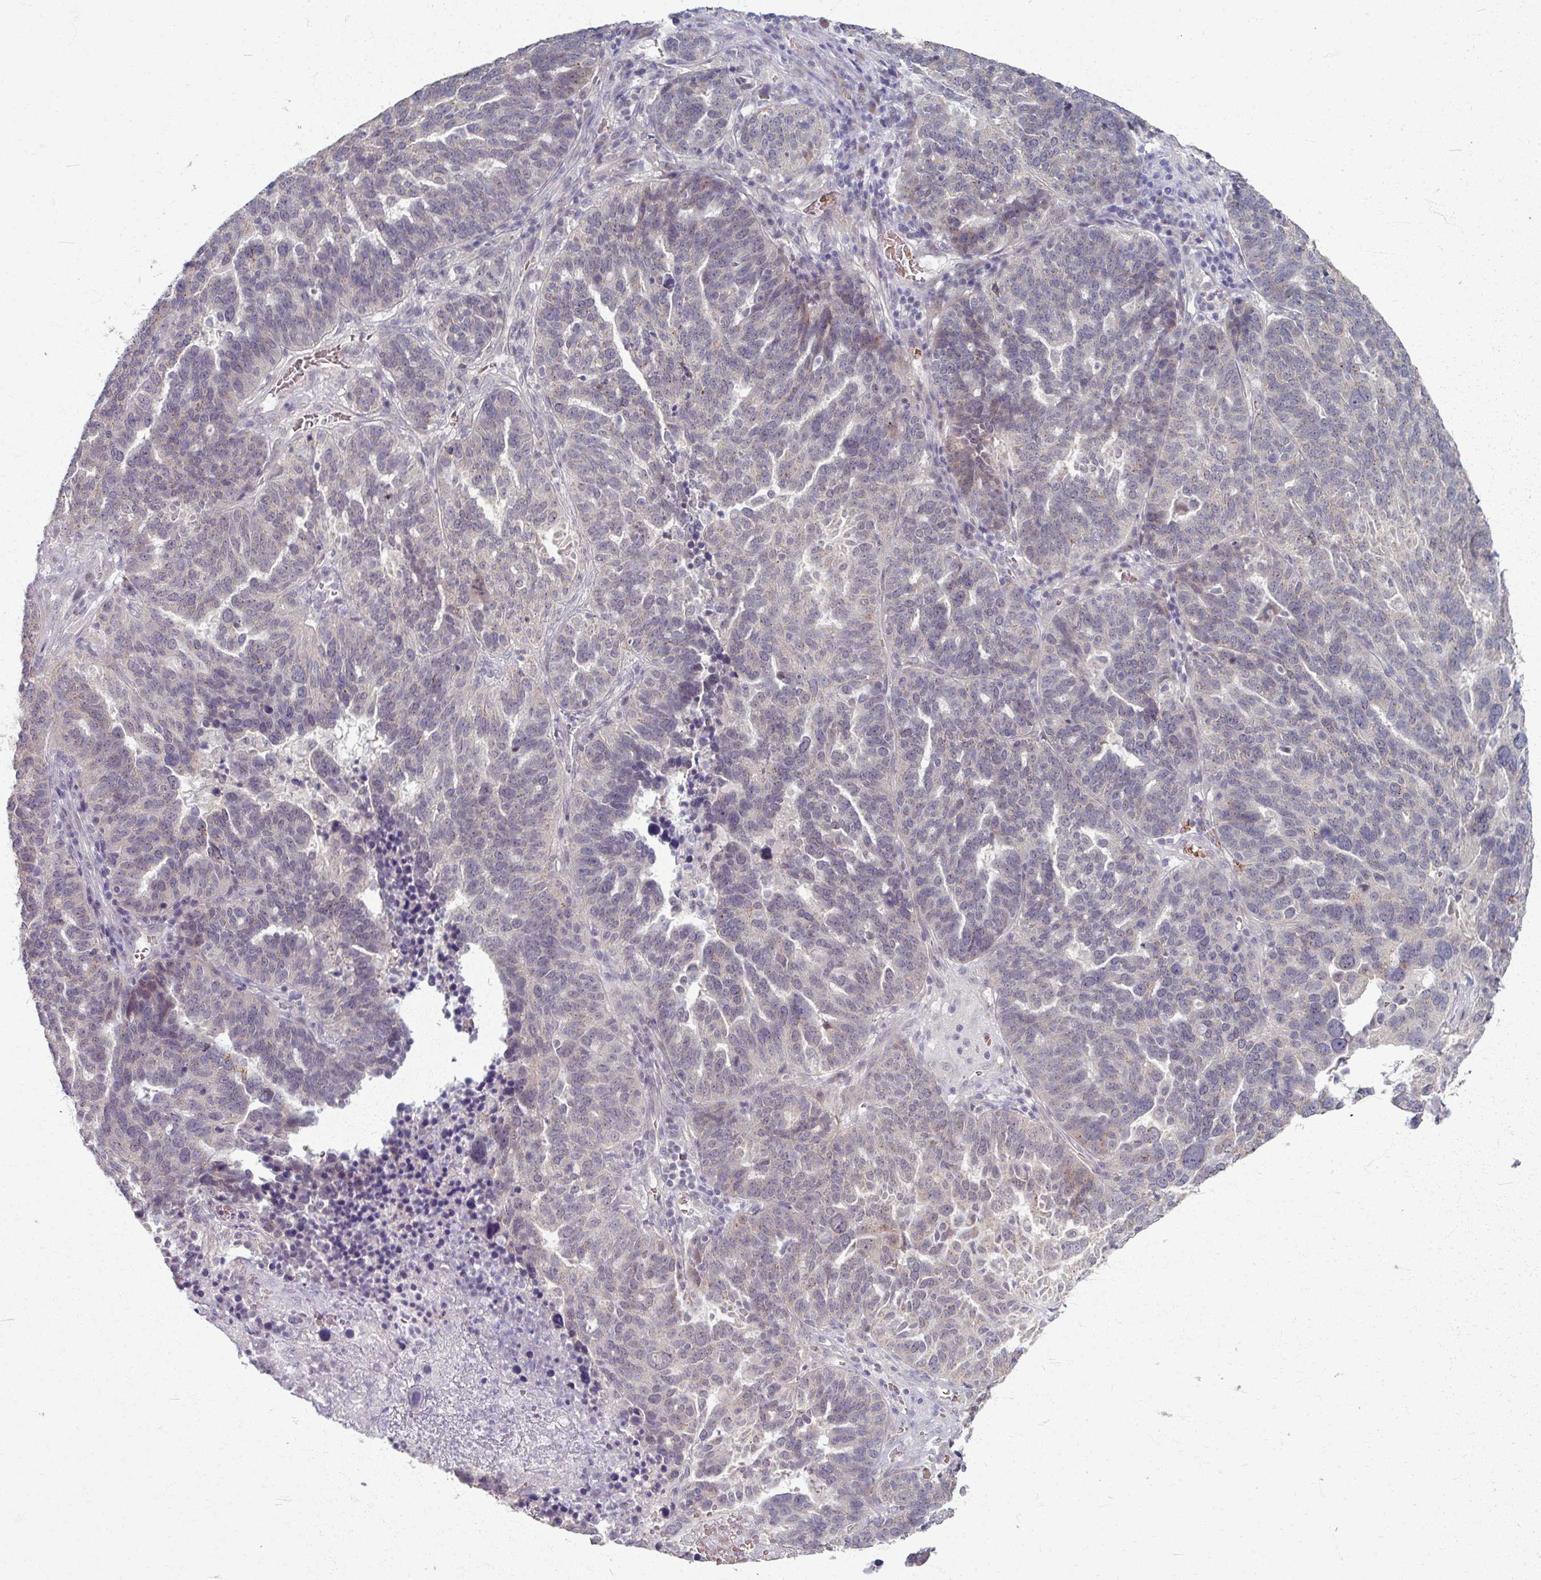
{"staining": {"intensity": "negative", "quantity": "none", "location": "none"}, "tissue": "ovarian cancer", "cell_type": "Tumor cells", "image_type": "cancer", "snomed": [{"axis": "morphology", "description": "Cystadenocarcinoma, serous, NOS"}, {"axis": "topography", "description": "Ovary"}], "caption": "This is an immunohistochemistry image of human serous cystadenocarcinoma (ovarian). There is no positivity in tumor cells.", "gene": "KMT5C", "patient": {"sex": "female", "age": 59}}